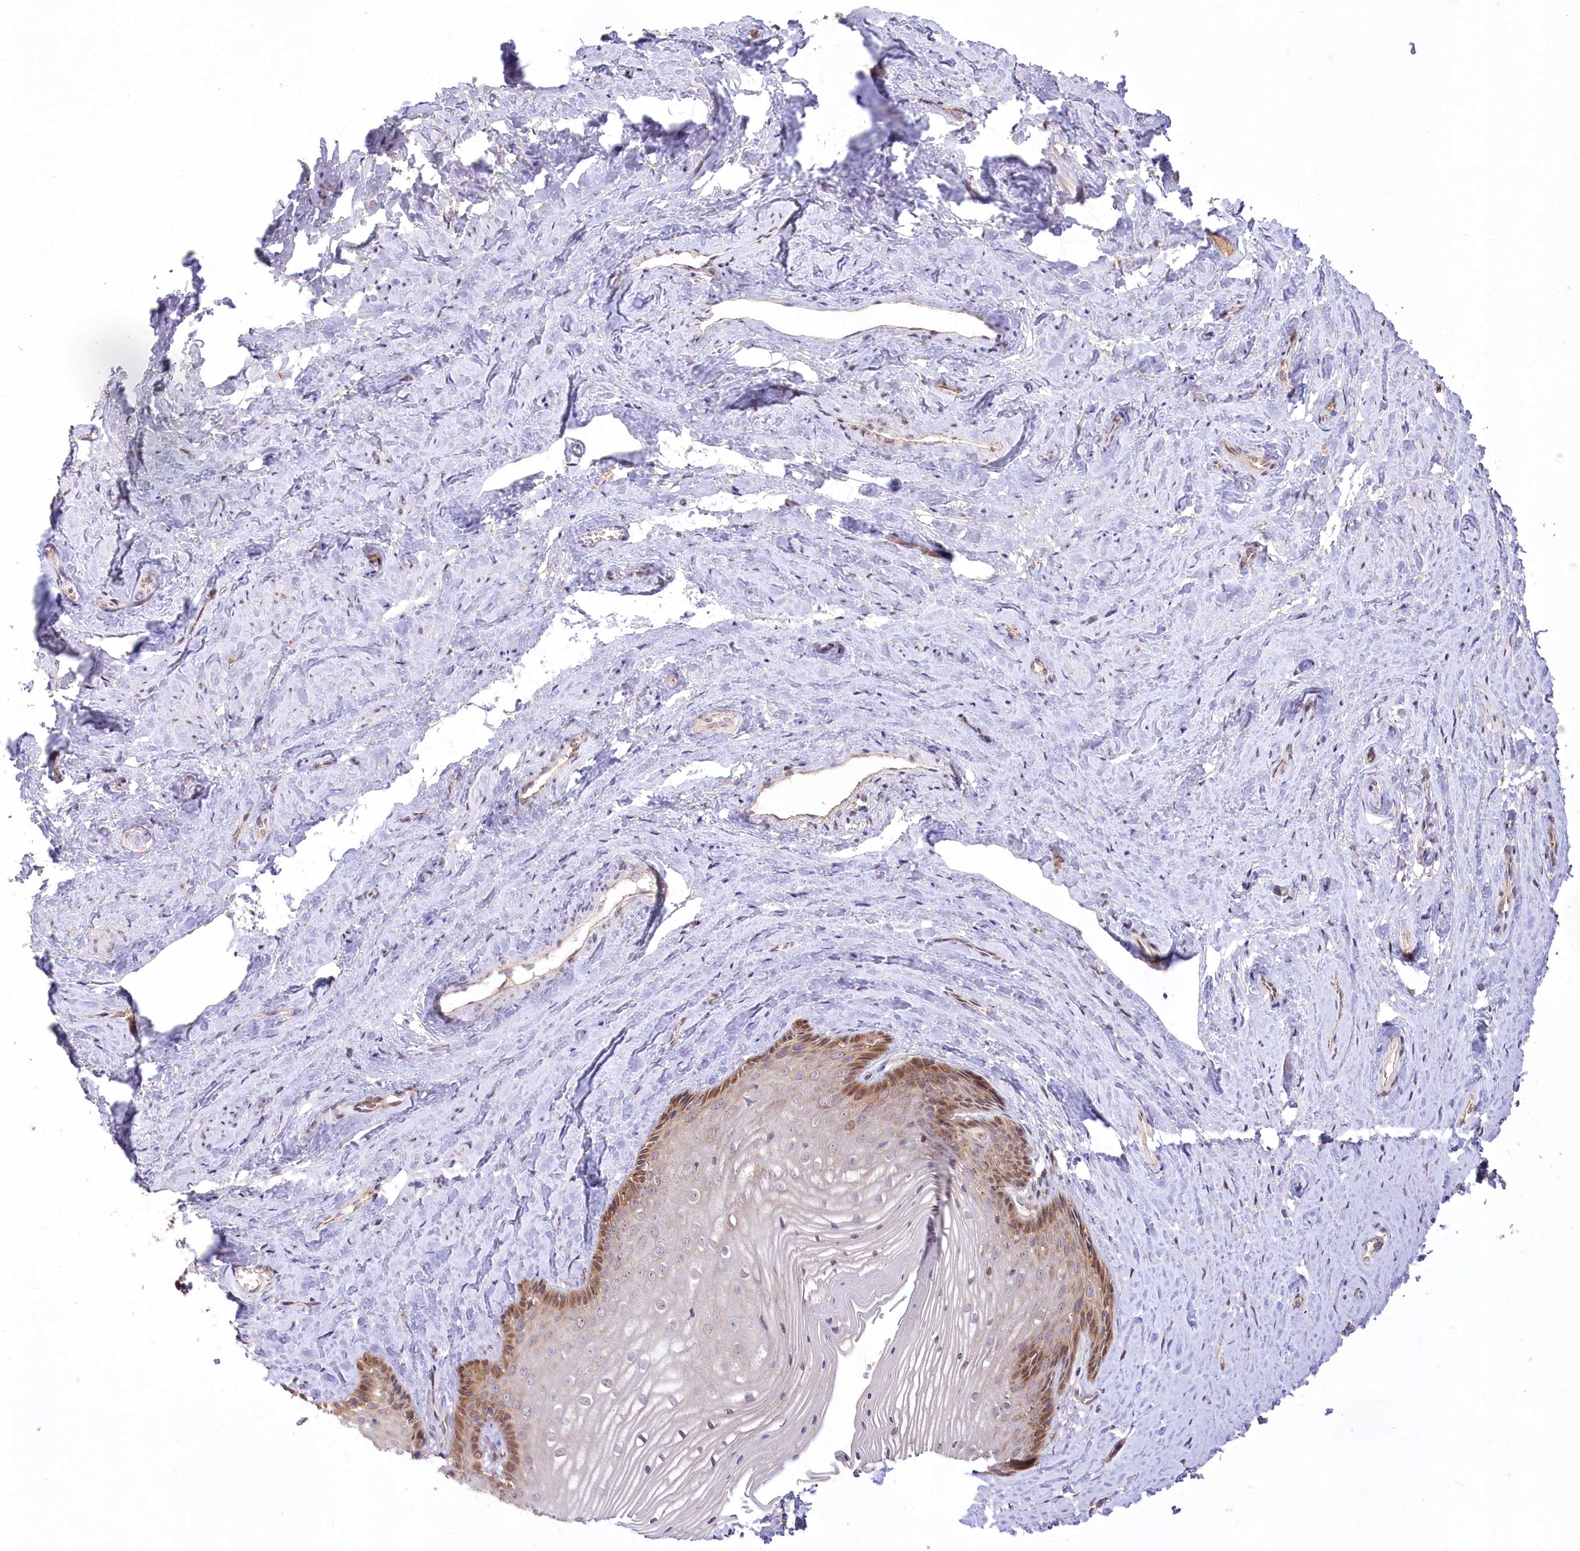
{"staining": {"intensity": "moderate", "quantity": "<25%", "location": "cytoplasmic/membranous,nuclear"}, "tissue": "vagina", "cell_type": "Squamous epithelial cells", "image_type": "normal", "snomed": [{"axis": "morphology", "description": "Normal tissue, NOS"}, {"axis": "topography", "description": "Vagina"}, {"axis": "topography", "description": "Cervix"}], "caption": "Protein staining displays moderate cytoplasmic/membranous,nuclear positivity in about <25% of squamous epithelial cells in benign vagina. Using DAB (brown) and hematoxylin (blue) stains, captured at high magnification using brightfield microscopy.", "gene": "STT3B", "patient": {"sex": "female", "age": 40}}